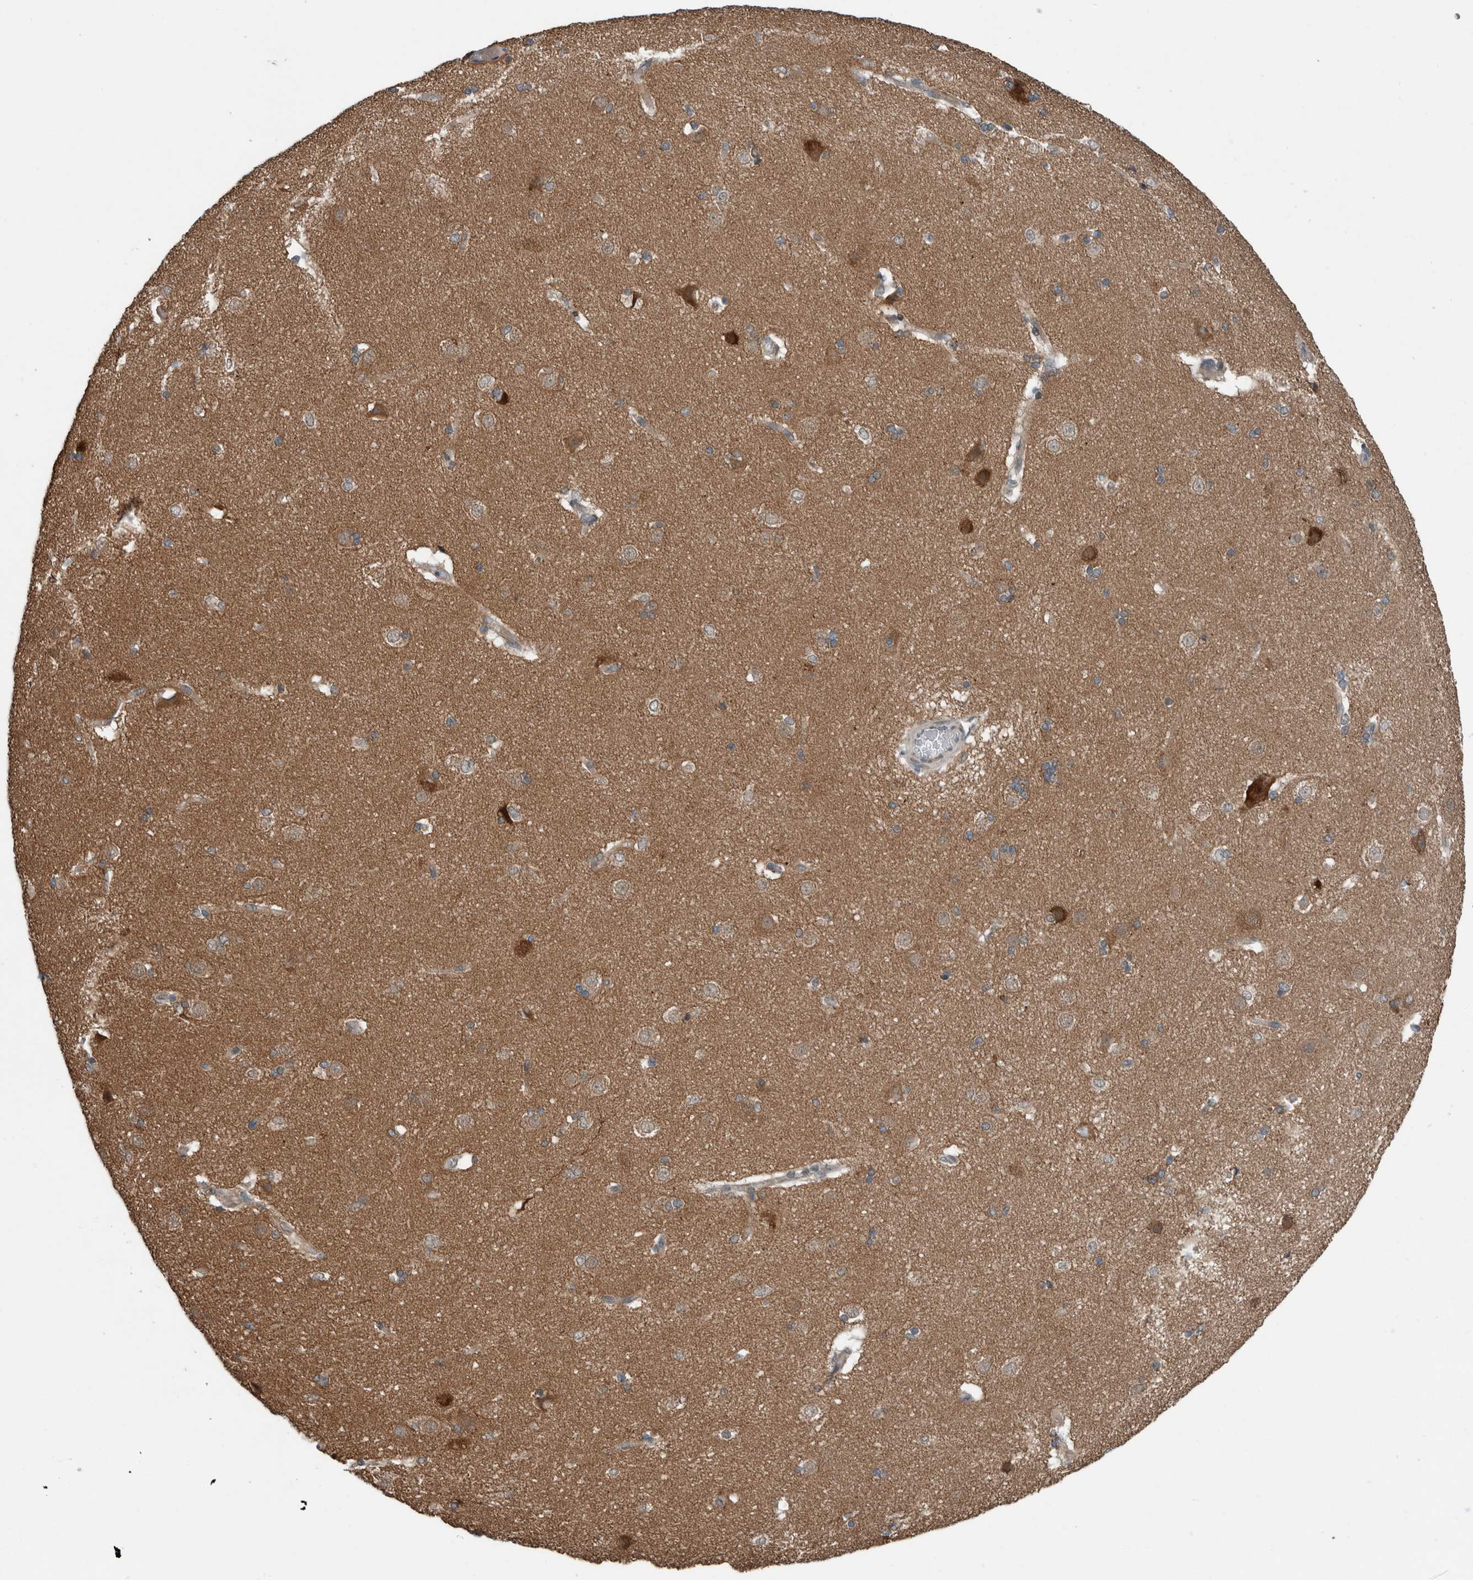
{"staining": {"intensity": "moderate", "quantity": "25%-75%", "location": "cytoplasmic/membranous"}, "tissue": "caudate", "cell_type": "Glial cells", "image_type": "normal", "snomed": [{"axis": "morphology", "description": "Normal tissue, NOS"}, {"axis": "topography", "description": "Lateral ventricle wall"}], "caption": "High-magnification brightfield microscopy of unremarkable caudate stained with DAB (3,3'-diaminobenzidine) (brown) and counterstained with hematoxylin (blue). glial cells exhibit moderate cytoplasmic/membranous expression is appreciated in approximately25%-75% of cells.", "gene": "GBA2", "patient": {"sex": "female", "age": 19}}